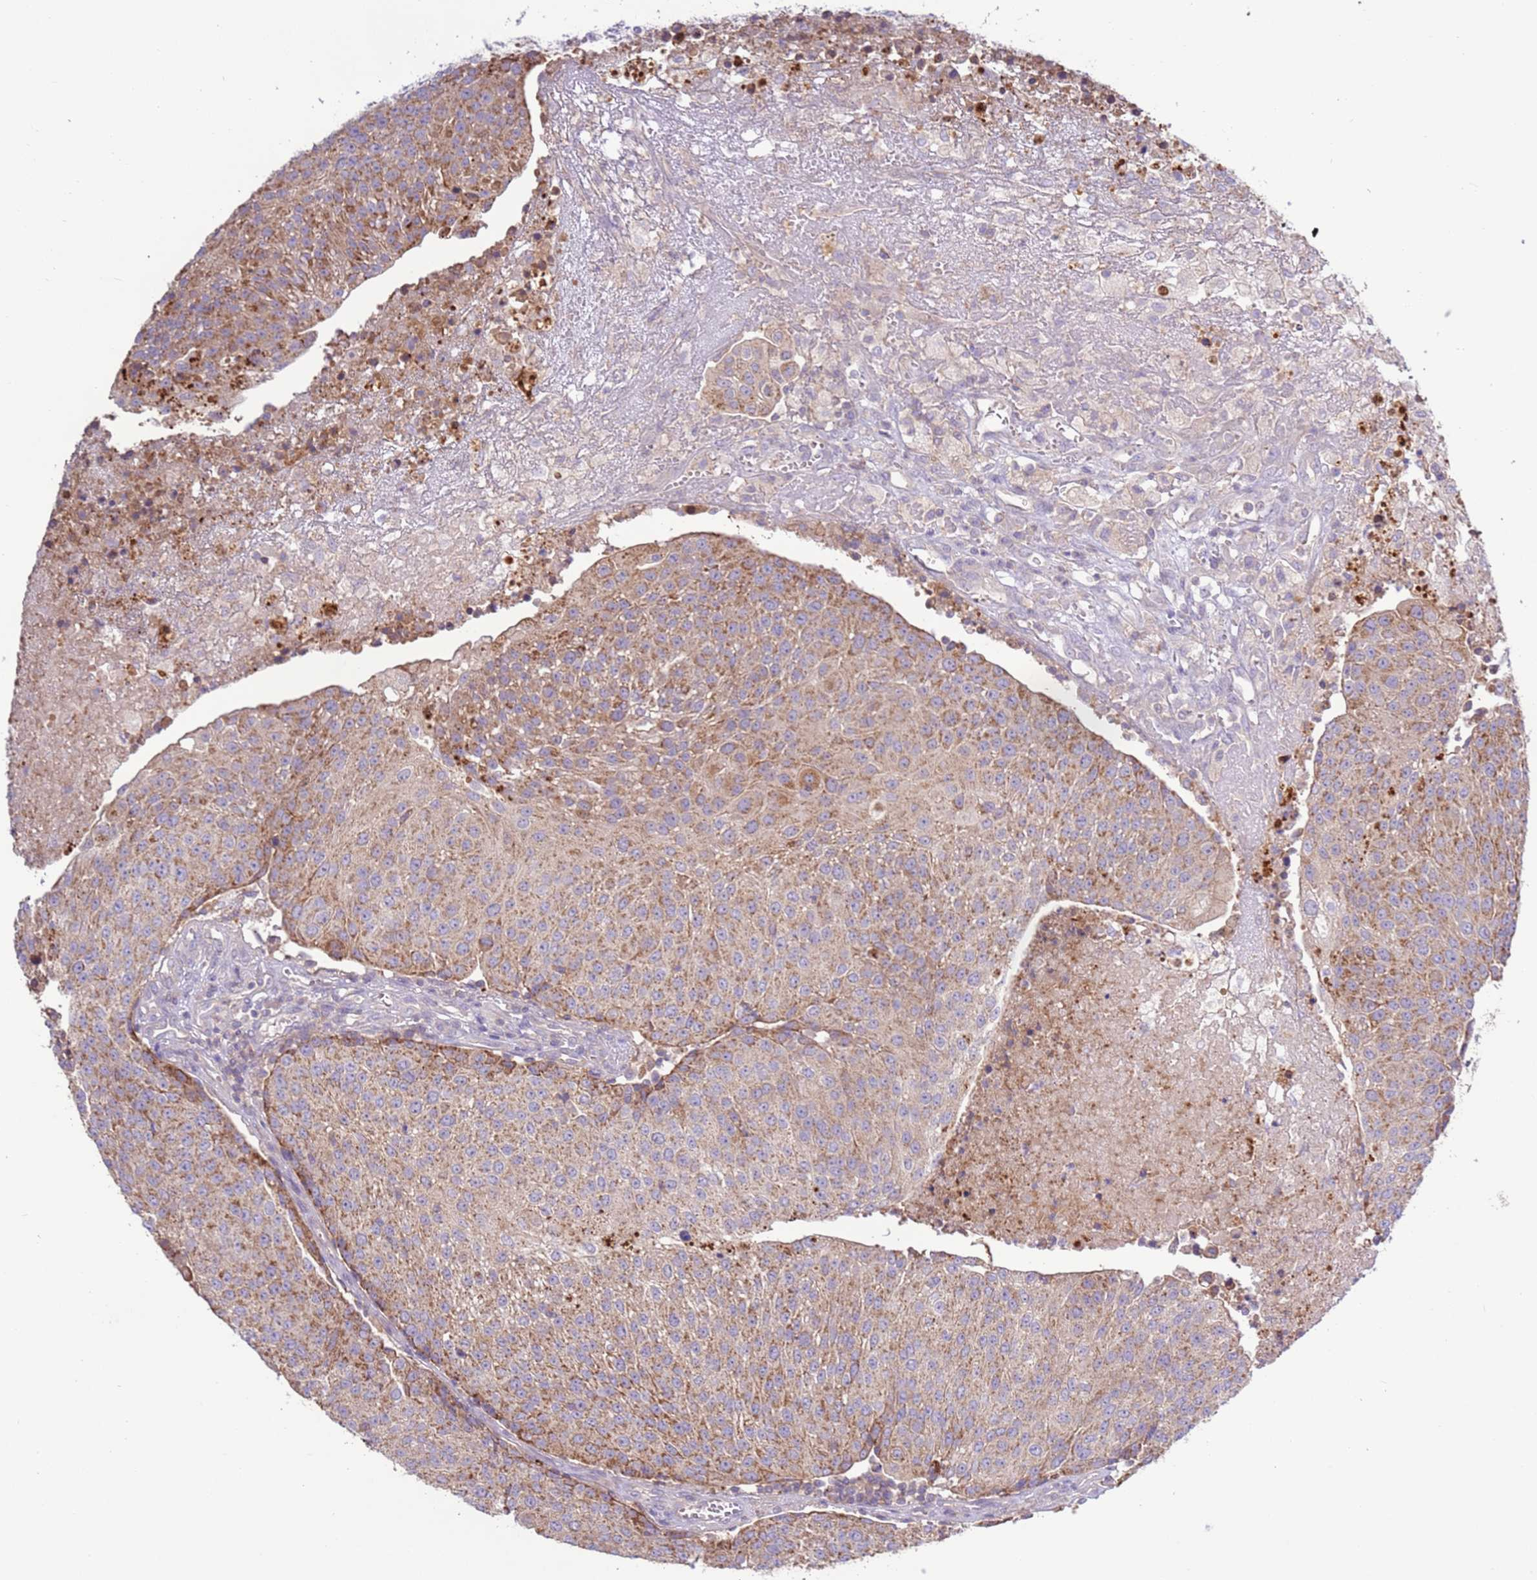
{"staining": {"intensity": "moderate", "quantity": ">75%", "location": "cytoplasmic/membranous"}, "tissue": "urothelial cancer", "cell_type": "Tumor cells", "image_type": "cancer", "snomed": [{"axis": "morphology", "description": "Urothelial carcinoma, High grade"}, {"axis": "topography", "description": "Urinary bladder"}], "caption": "The immunohistochemical stain highlights moderate cytoplasmic/membranous expression in tumor cells of urothelial cancer tissue. (Stains: DAB (3,3'-diaminobenzidine) in brown, nuclei in blue, Microscopy: brightfield microscopy at high magnification).", "gene": "EVA1B", "patient": {"sex": "female", "age": 85}}